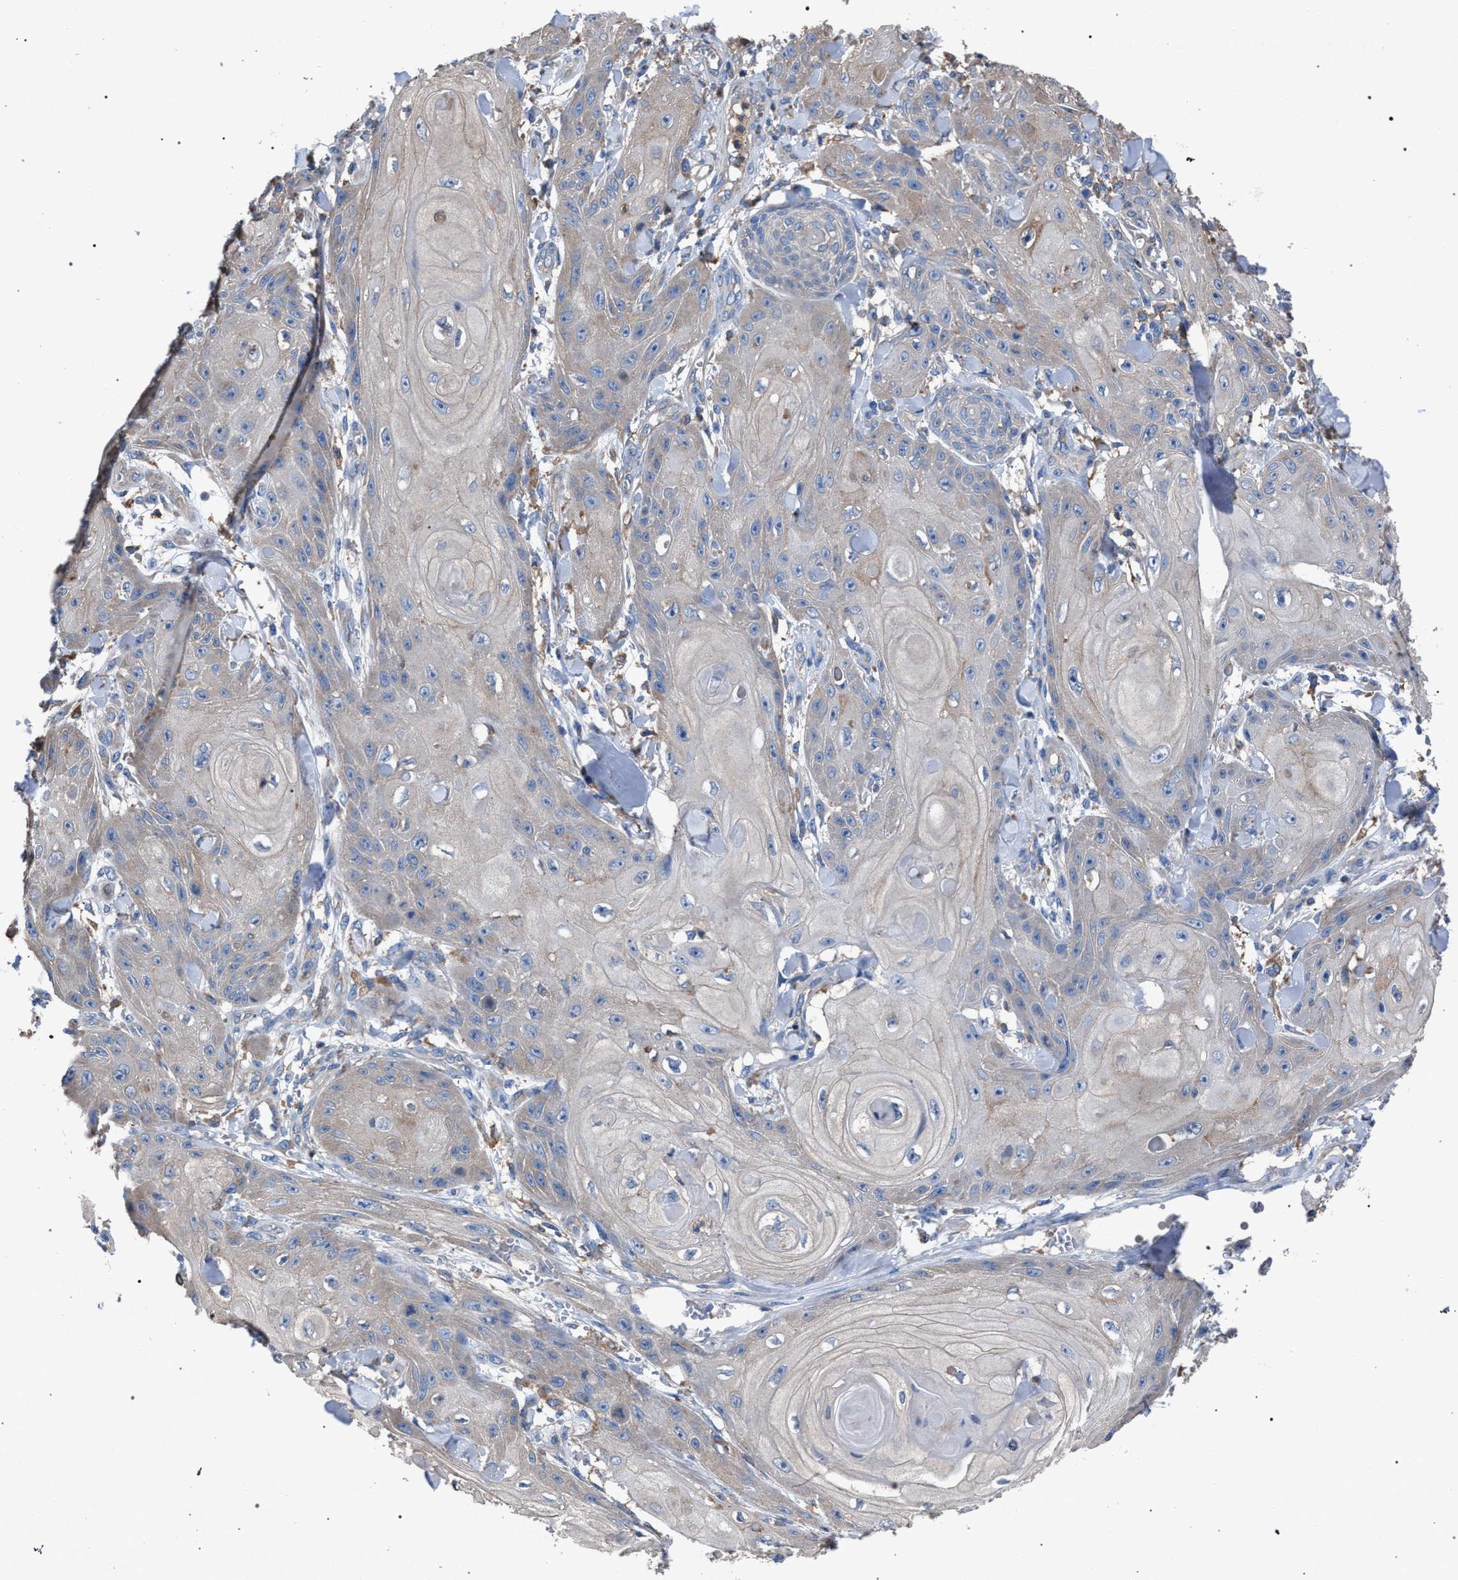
{"staining": {"intensity": "weak", "quantity": "<25%", "location": "cytoplasmic/membranous"}, "tissue": "skin cancer", "cell_type": "Tumor cells", "image_type": "cancer", "snomed": [{"axis": "morphology", "description": "Squamous cell carcinoma, NOS"}, {"axis": "topography", "description": "Skin"}], "caption": "Skin squamous cell carcinoma stained for a protein using IHC displays no expression tumor cells.", "gene": "ATP6V0A1", "patient": {"sex": "male", "age": 74}}